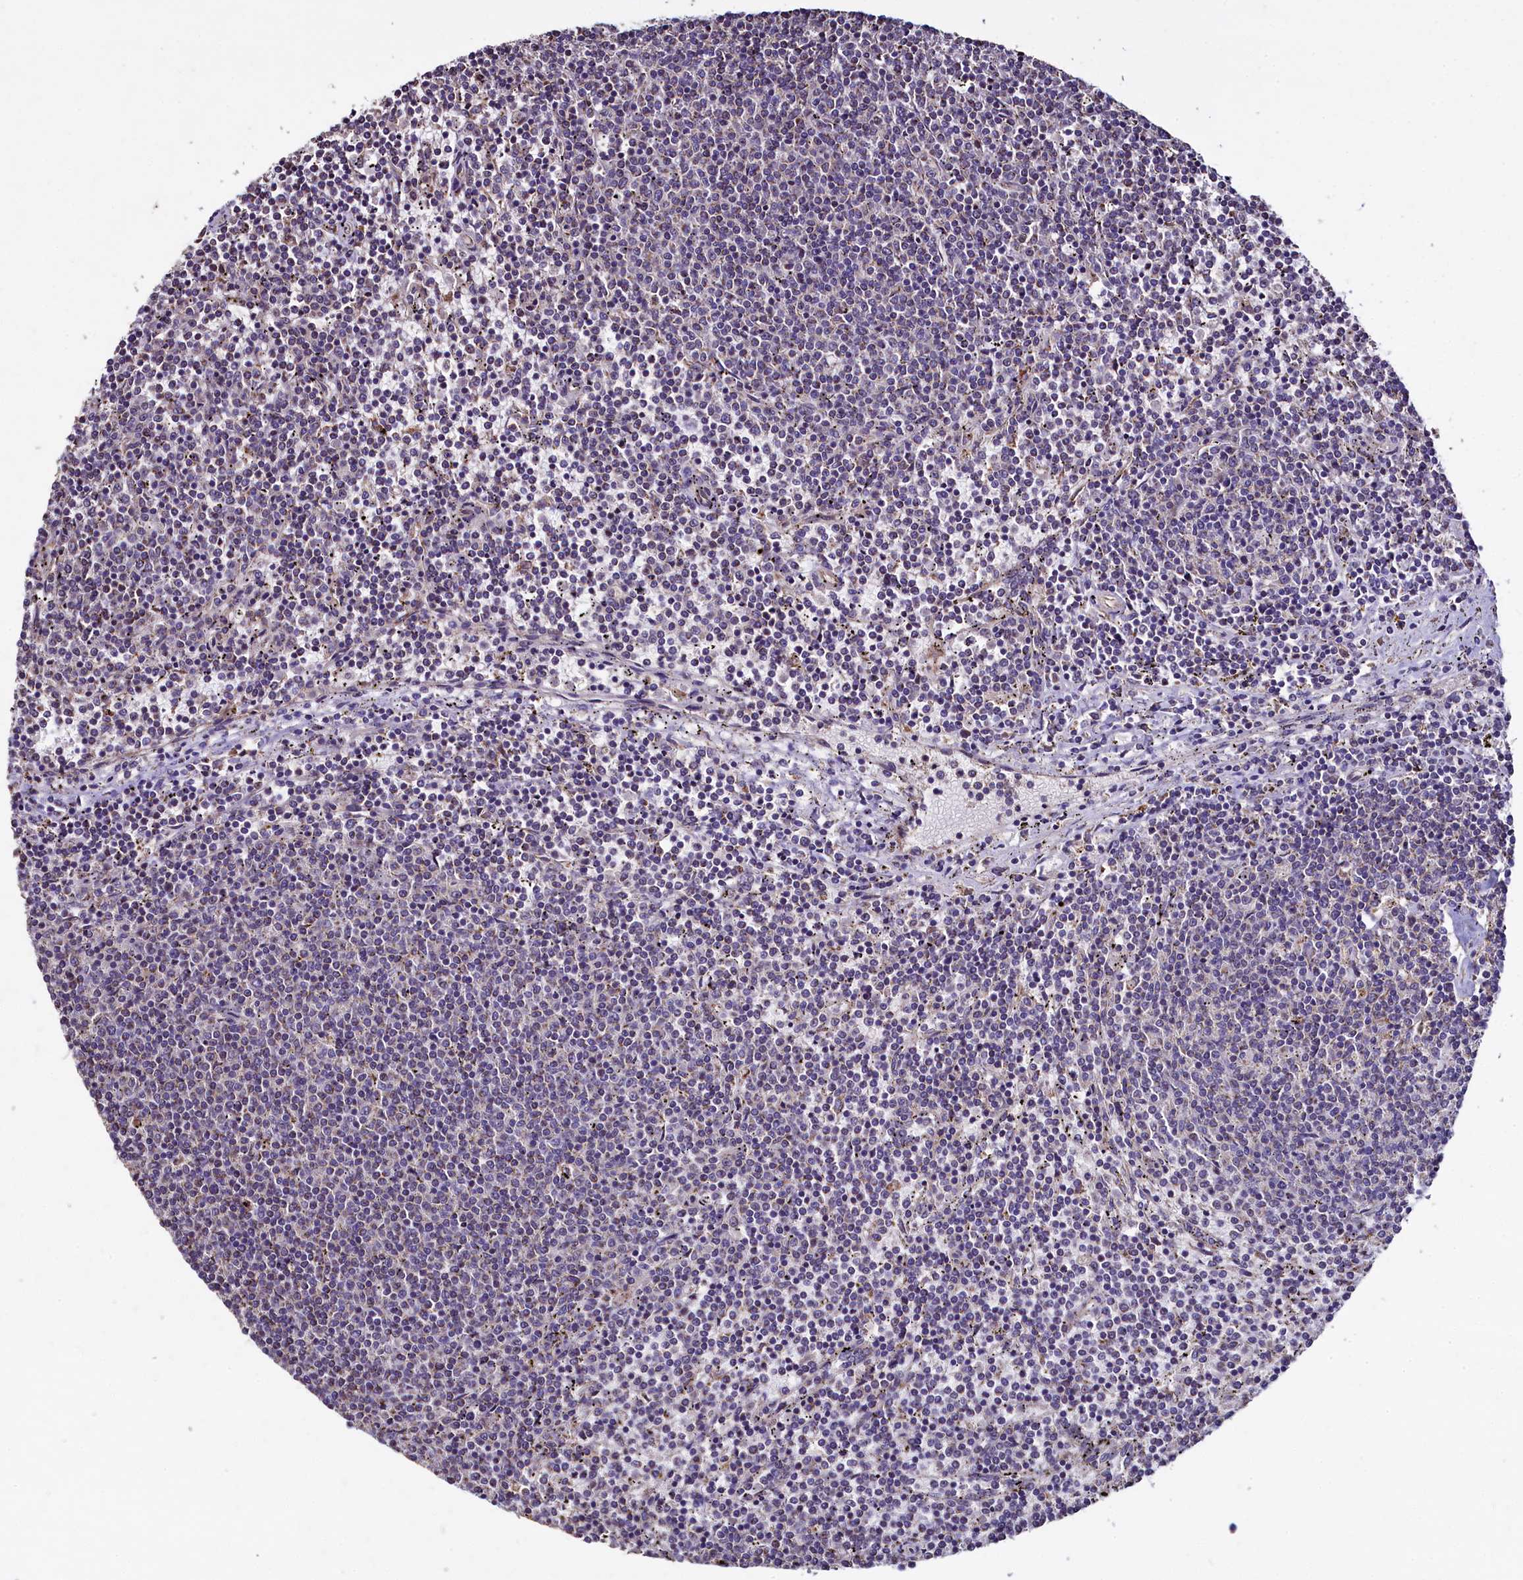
{"staining": {"intensity": "negative", "quantity": "none", "location": "none"}, "tissue": "lymphoma", "cell_type": "Tumor cells", "image_type": "cancer", "snomed": [{"axis": "morphology", "description": "Malignant lymphoma, non-Hodgkin's type, Low grade"}, {"axis": "topography", "description": "Spleen"}], "caption": "High magnification brightfield microscopy of low-grade malignant lymphoma, non-Hodgkin's type stained with DAB (brown) and counterstained with hematoxylin (blue): tumor cells show no significant positivity.", "gene": "COQ9", "patient": {"sex": "female", "age": 50}}